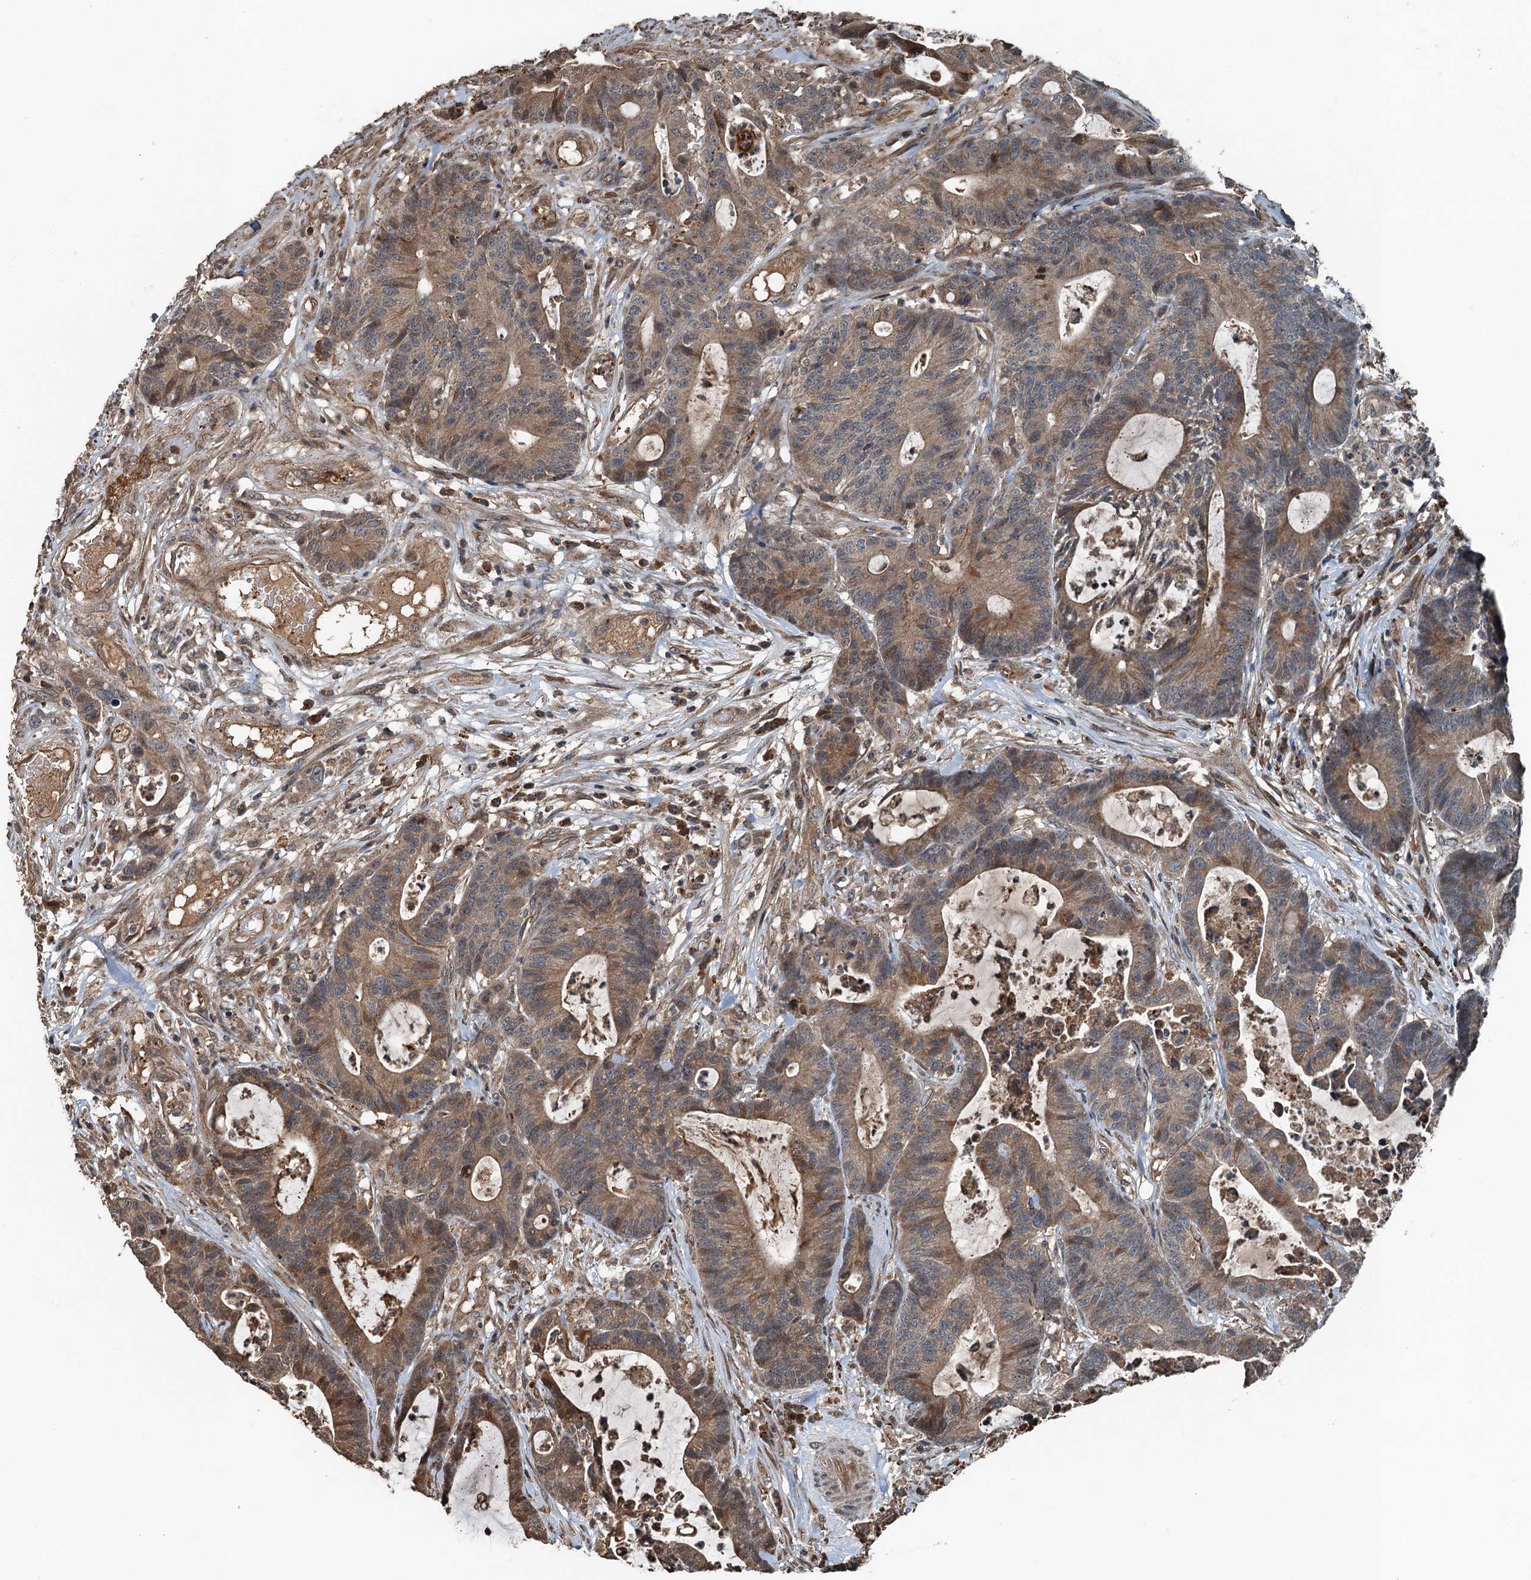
{"staining": {"intensity": "moderate", "quantity": ">75%", "location": "cytoplasmic/membranous"}, "tissue": "colorectal cancer", "cell_type": "Tumor cells", "image_type": "cancer", "snomed": [{"axis": "morphology", "description": "Adenocarcinoma, NOS"}, {"axis": "topography", "description": "Colon"}], "caption": "Protein analysis of colorectal adenocarcinoma tissue shows moderate cytoplasmic/membranous positivity in approximately >75% of tumor cells. (IHC, brightfield microscopy, high magnification).", "gene": "TCTN1", "patient": {"sex": "female", "age": 84}}